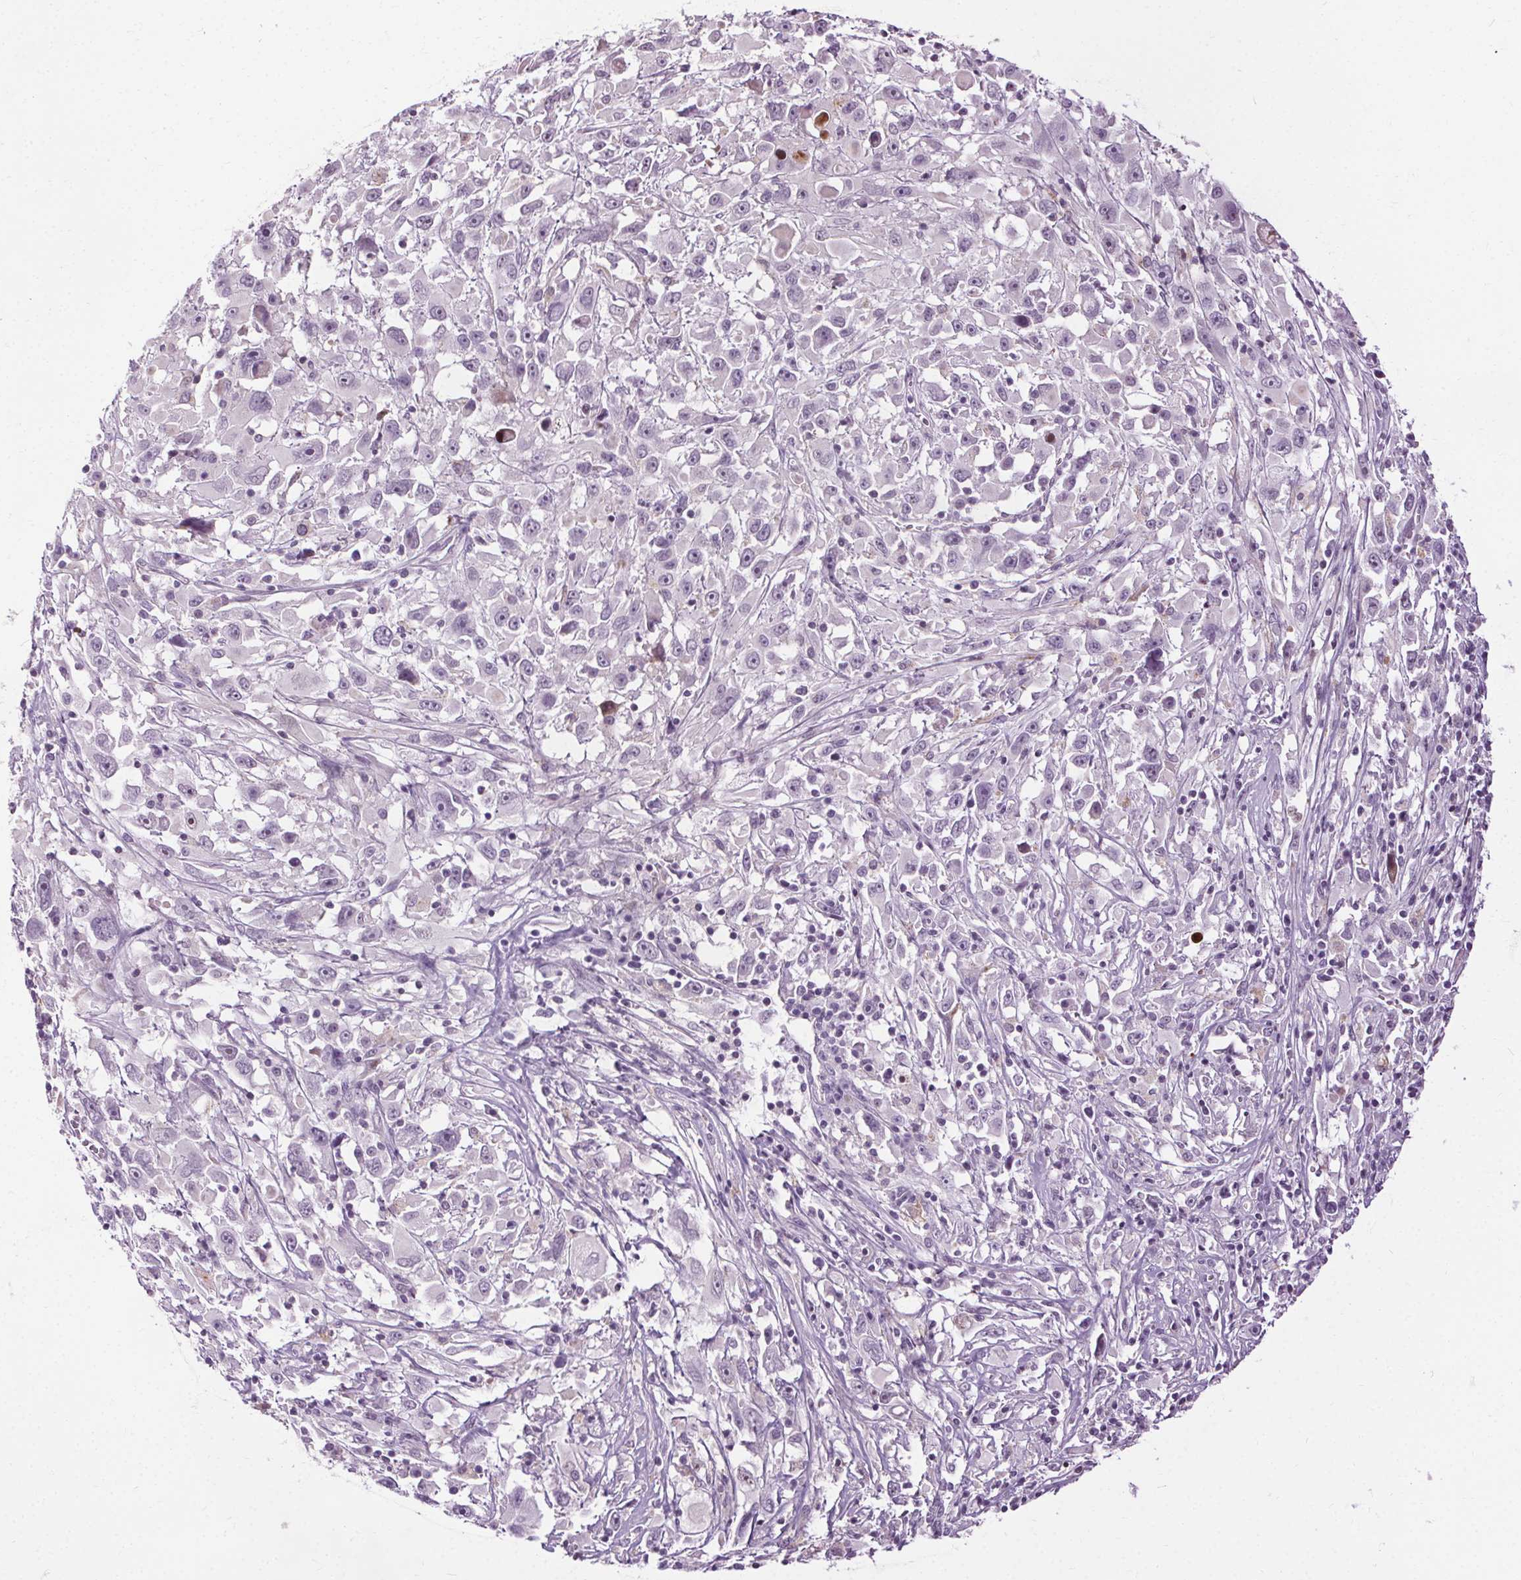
{"staining": {"intensity": "negative", "quantity": "none", "location": "none"}, "tissue": "melanoma", "cell_type": "Tumor cells", "image_type": "cancer", "snomed": [{"axis": "morphology", "description": "Malignant melanoma, Metastatic site"}, {"axis": "topography", "description": "Soft tissue"}], "caption": "Tumor cells show no significant protein expression in melanoma.", "gene": "CEBPA", "patient": {"sex": "male", "age": 50}}